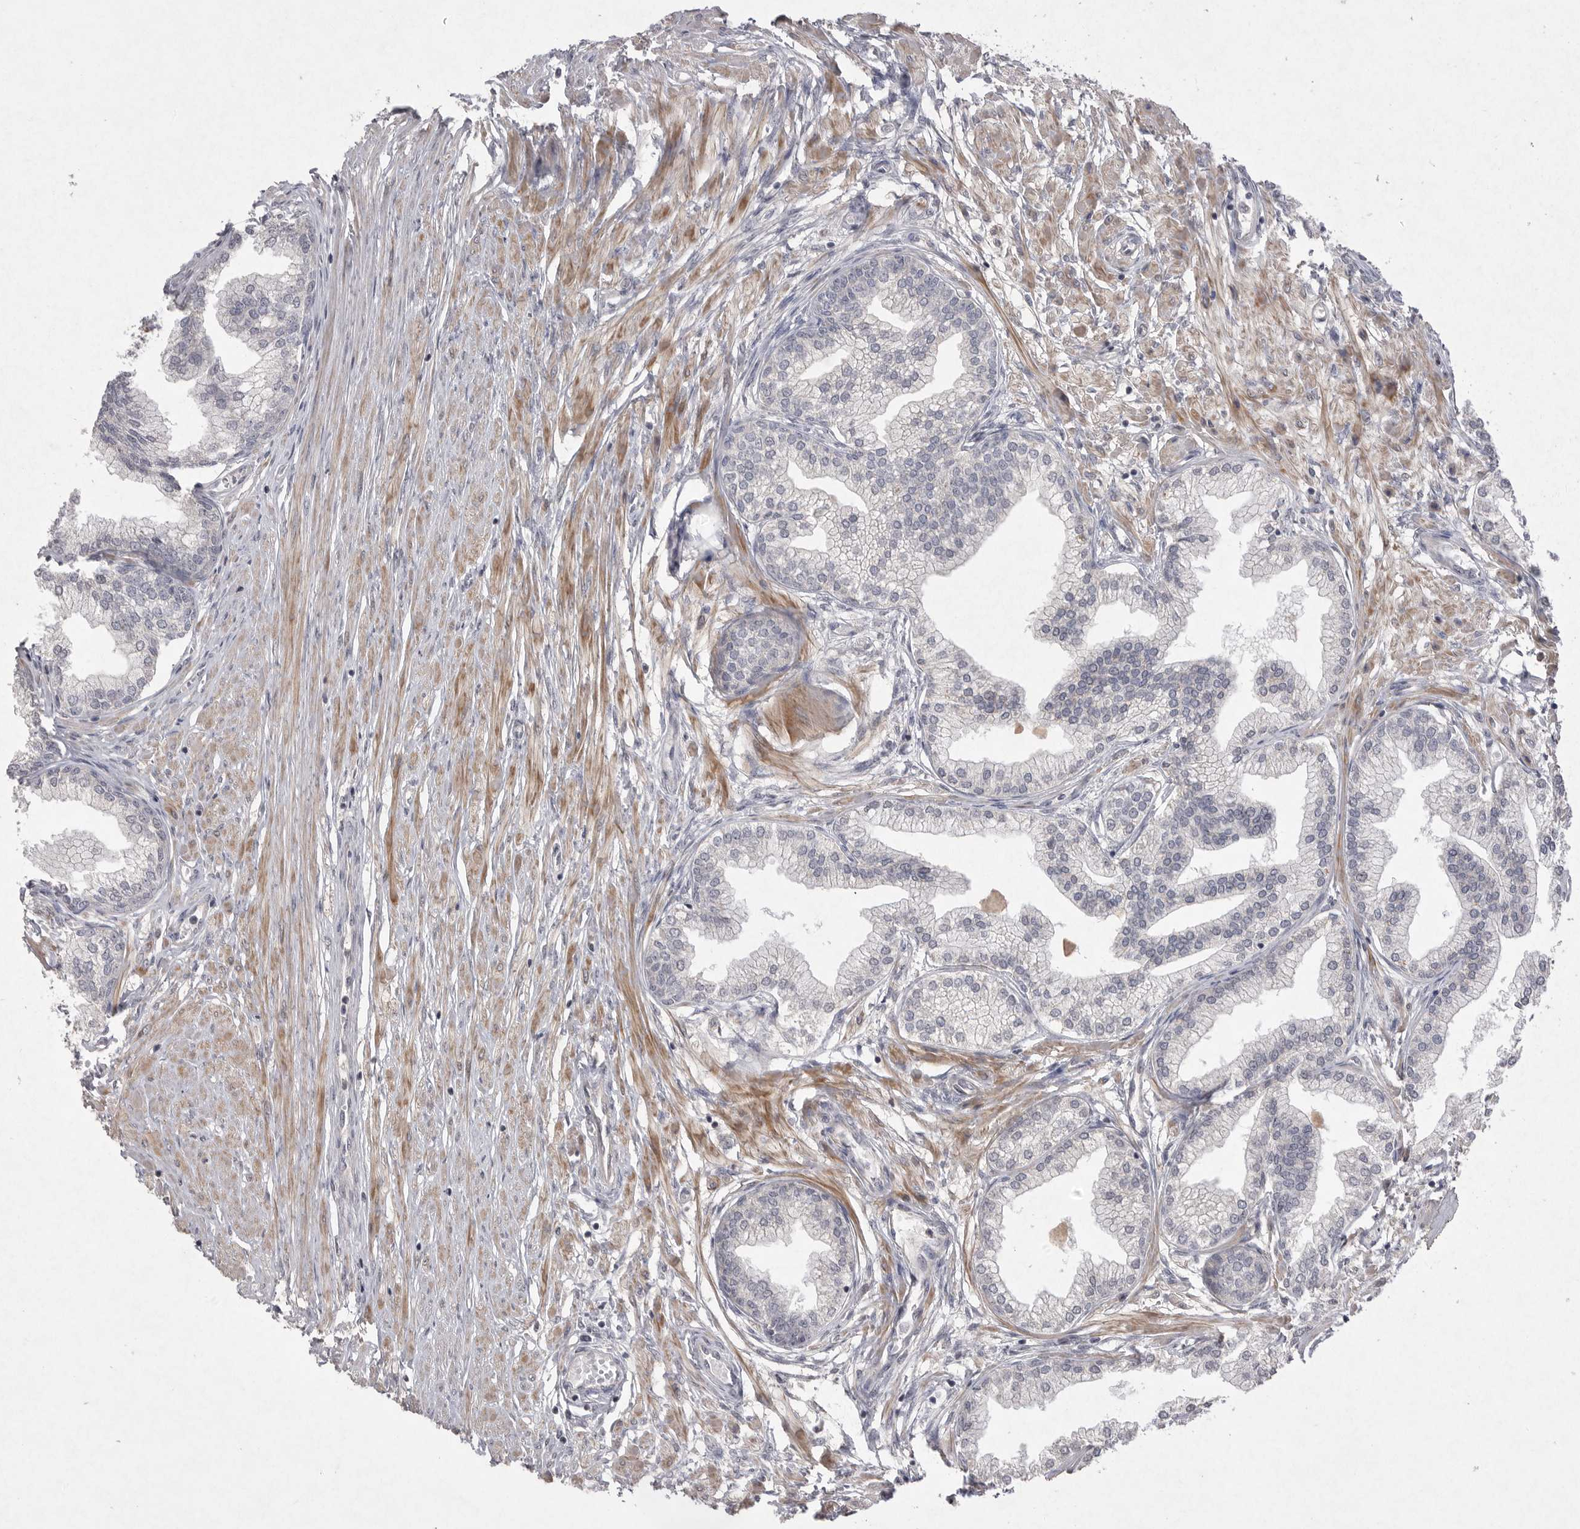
{"staining": {"intensity": "negative", "quantity": "none", "location": "none"}, "tissue": "prostate", "cell_type": "Glandular cells", "image_type": "normal", "snomed": [{"axis": "morphology", "description": "Normal tissue, NOS"}, {"axis": "morphology", "description": "Urothelial carcinoma, Low grade"}, {"axis": "topography", "description": "Urinary bladder"}, {"axis": "topography", "description": "Prostate"}], "caption": "DAB immunohistochemical staining of benign prostate demonstrates no significant expression in glandular cells.", "gene": "VANGL2", "patient": {"sex": "male", "age": 60}}